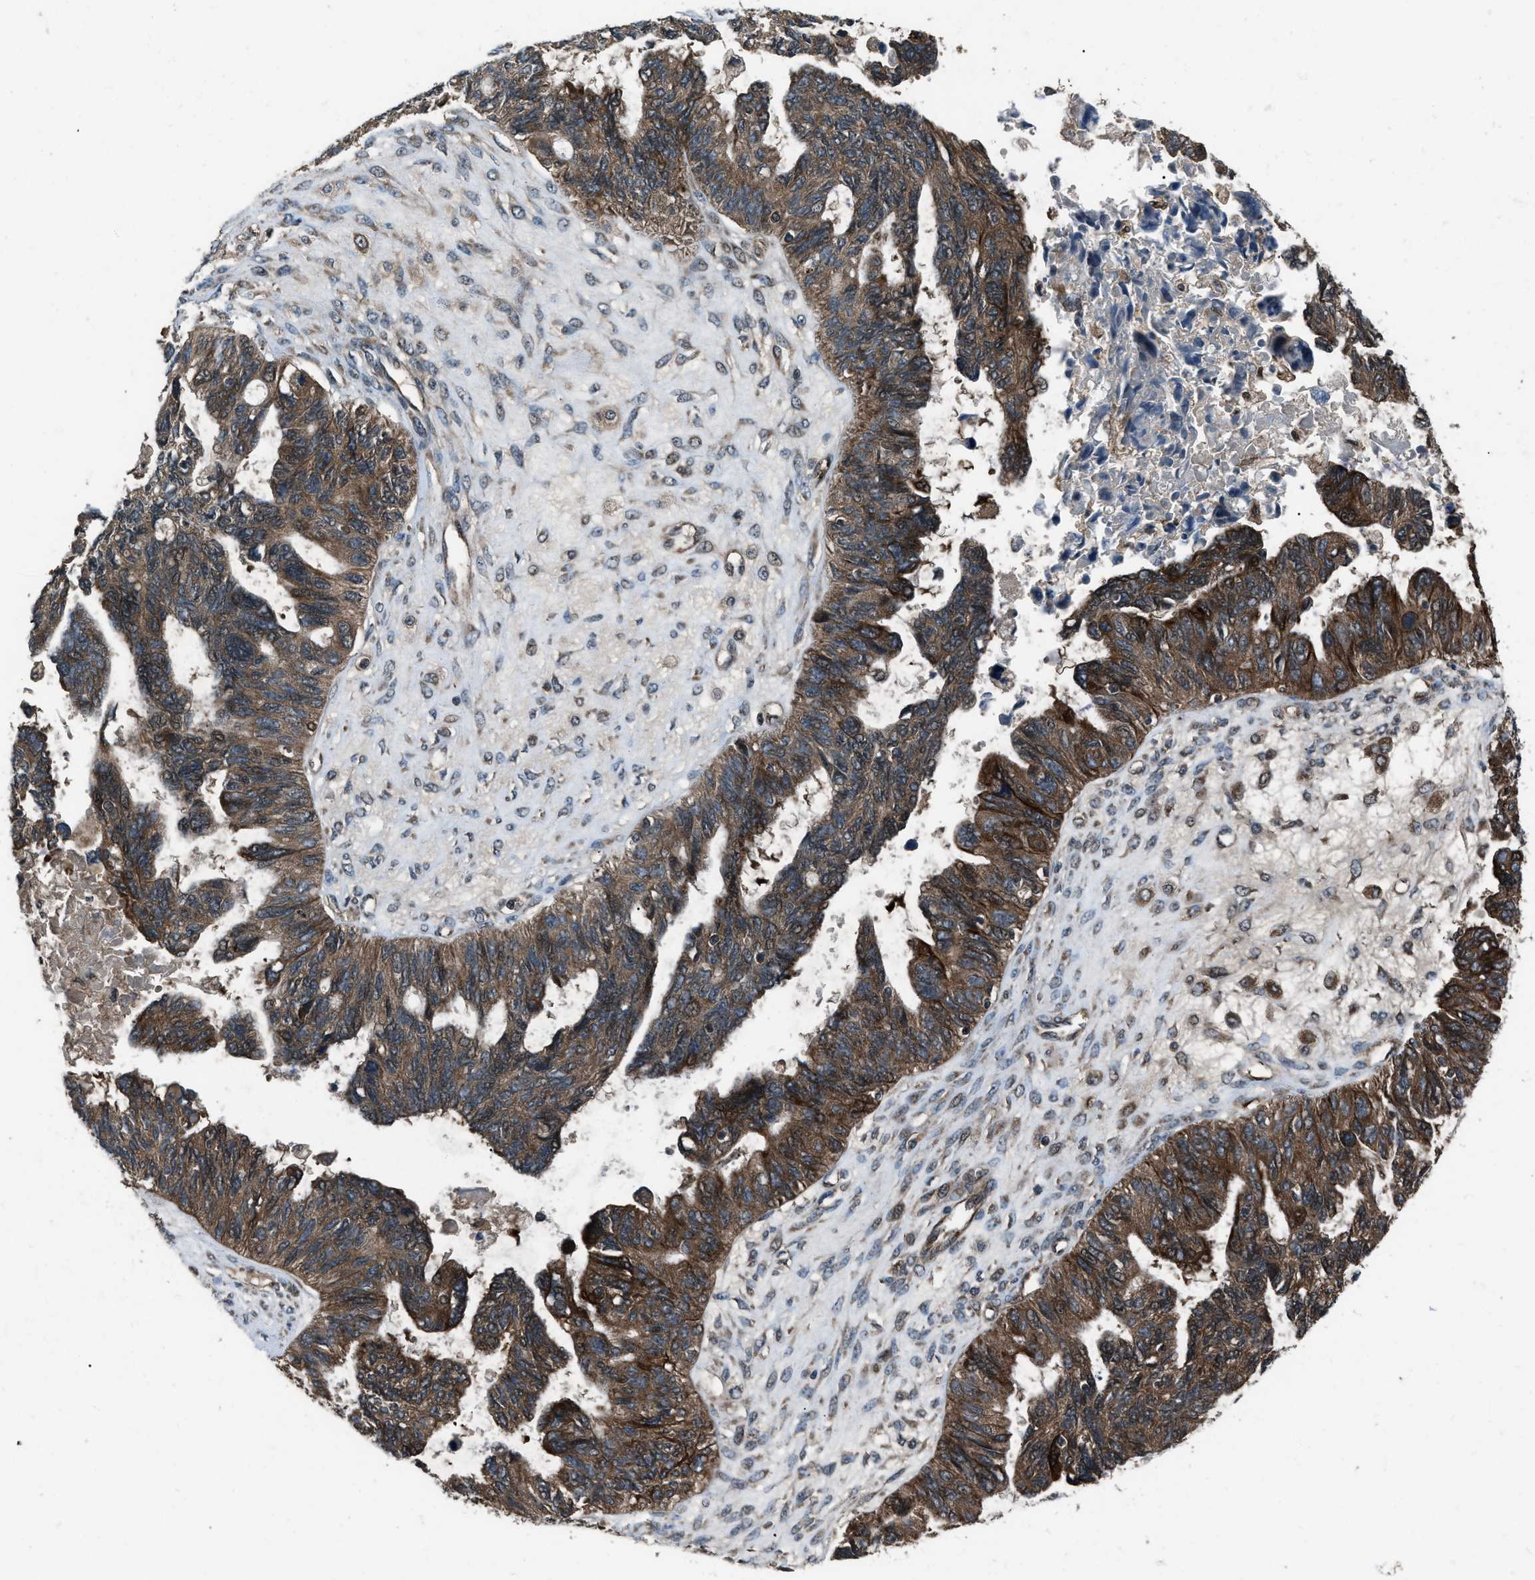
{"staining": {"intensity": "strong", "quantity": ">75%", "location": "cytoplasmic/membranous"}, "tissue": "ovarian cancer", "cell_type": "Tumor cells", "image_type": "cancer", "snomed": [{"axis": "morphology", "description": "Cystadenocarcinoma, serous, NOS"}, {"axis": "topography", "description": "Ovary"}], "caption": "Tumor cells reveal high levels of strong cytoplasmic/membranous expression in about >75% of cells in human ovarian cancer (serous cystadenocarcinoma).", "gene": "IRAK4", "patient": {"sex": "female", "age": 79}}